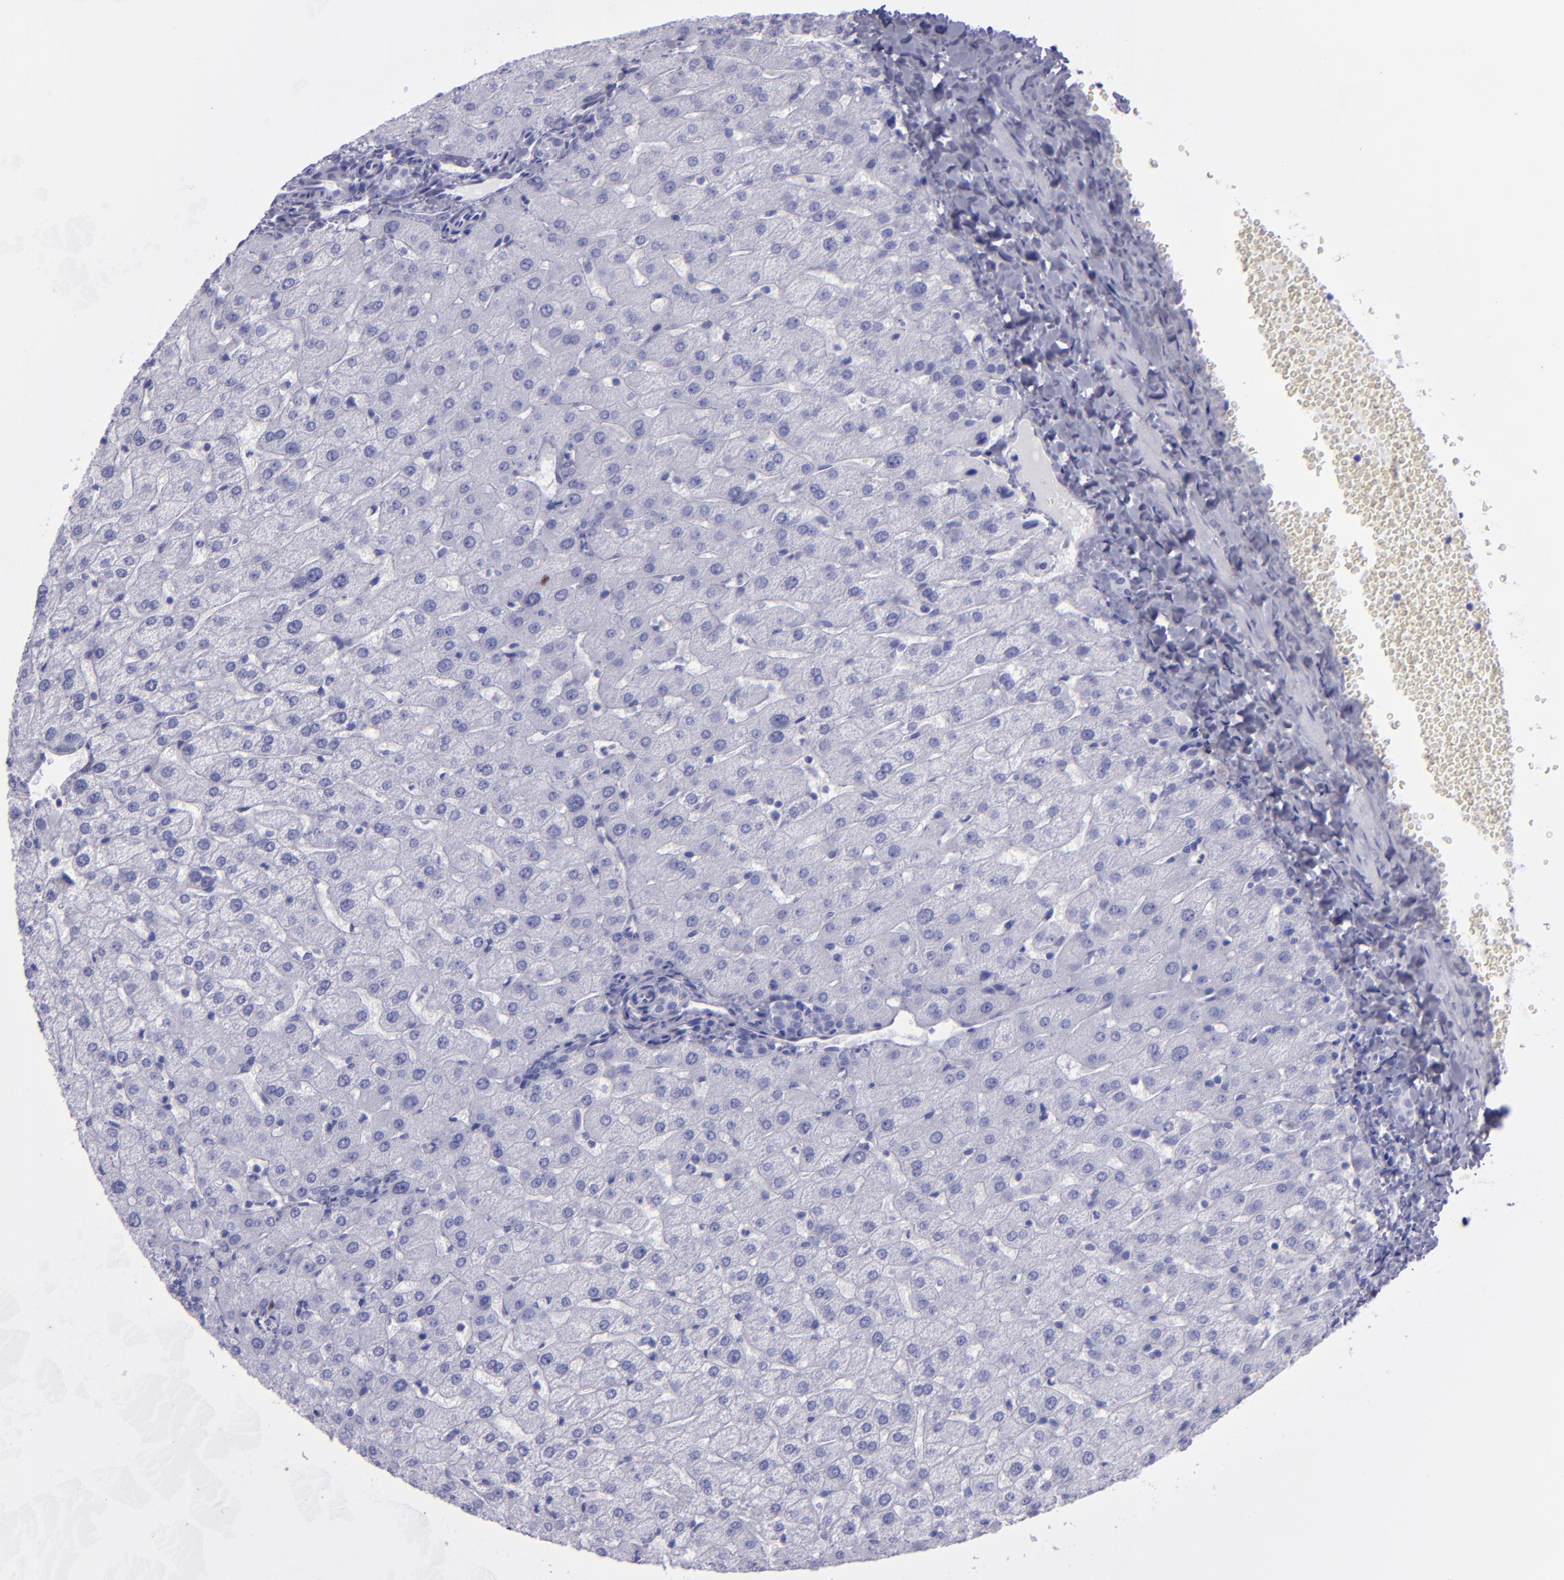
{"staining": {"intensity": "negative", "quantity": "none", "location": "none"}, "tissue": "liver", "cell_type": "Cholangiocytes", "image_type": "normal", "snomed": [{"axis": "morphology", "description": "Normal tissue, NOS"}, {"axis": "morphology", "description": "Fibrosis, NOS"}, {"axis": "topography", "description": "Liver"}], "caption": "Cholangiocytes are negative for protein expression in benign human liver. (DAB IHC with hematoxylin counter stain).", "gene": "TOP2A", "patient": {"sex": "female", "age": 29}}